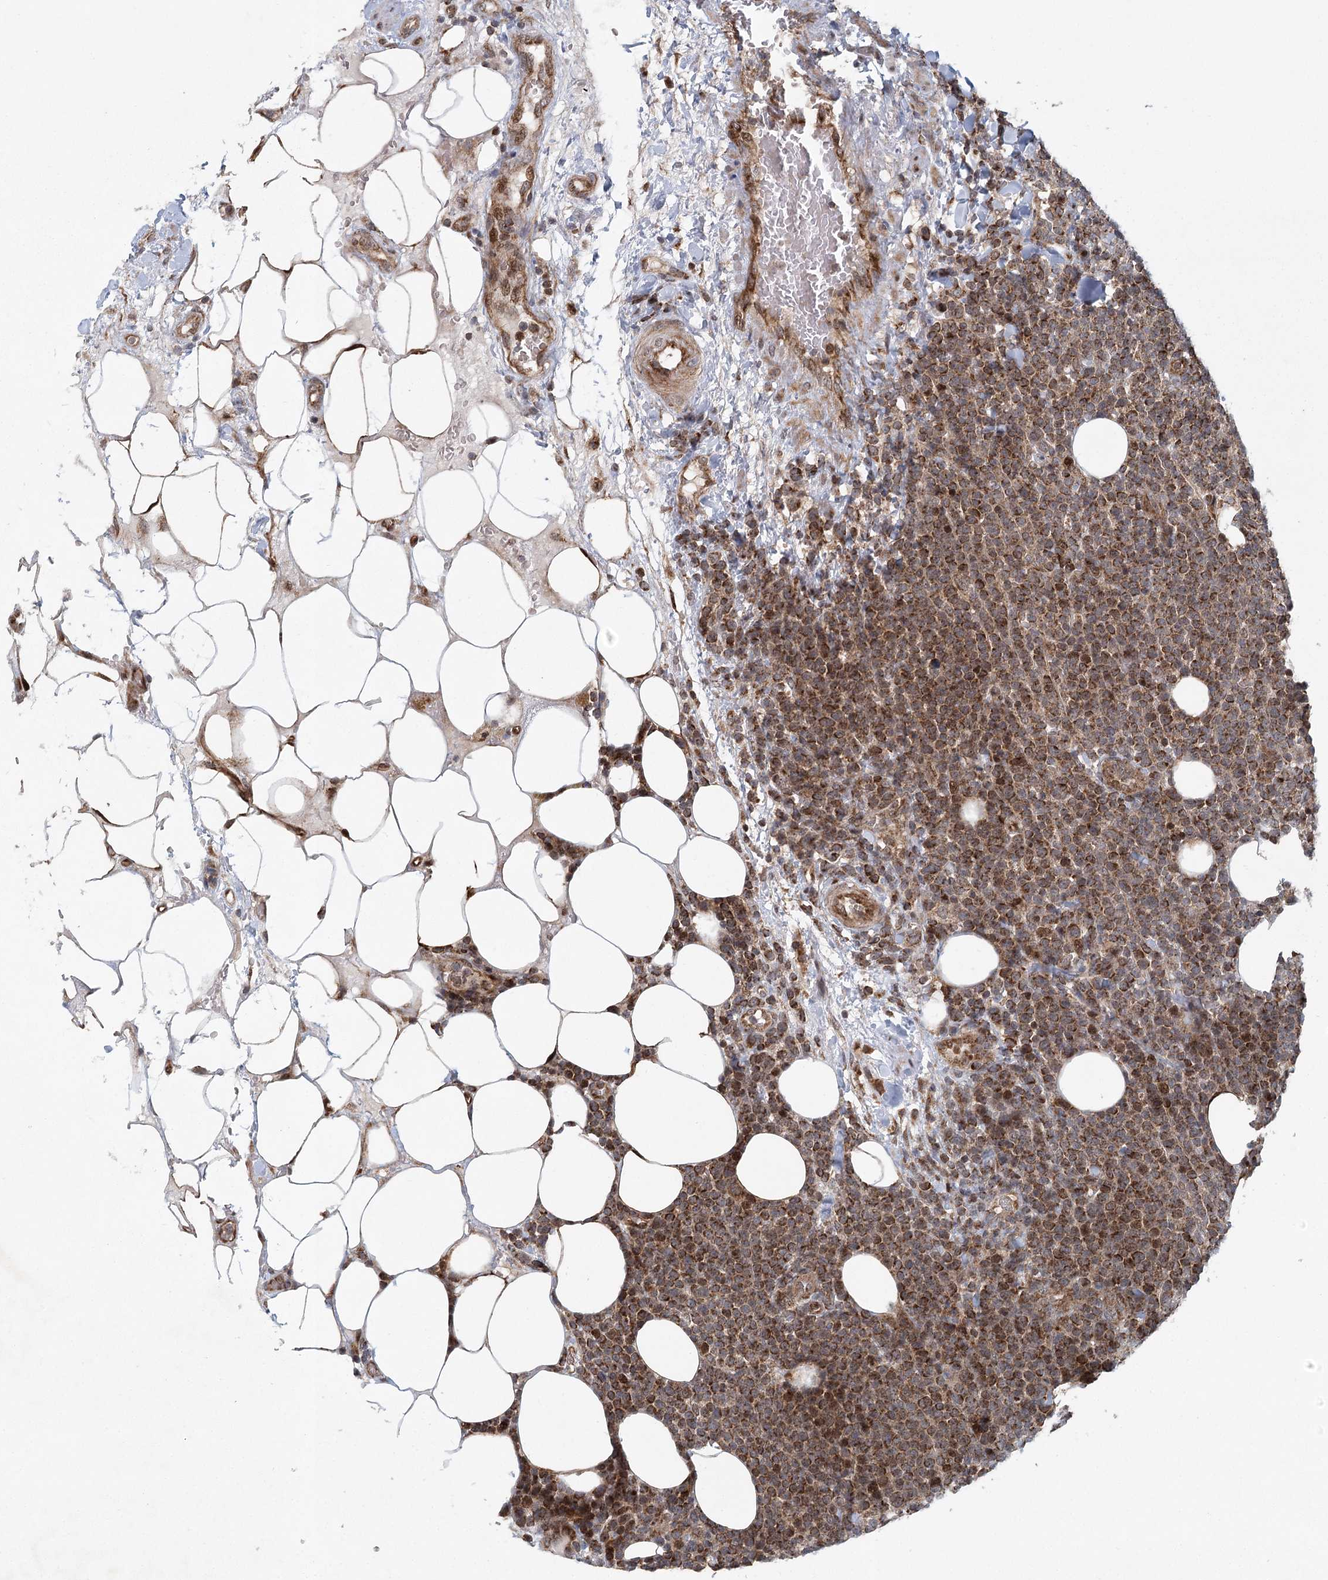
{"staining": {"intensity": "moderate", "quantity": ">75%", "location": "cytoplasmic/membranous"}, "tissue": "lymphoma", "cell_type": "Tumor cells", "image_type": "cancer", "snomed": [{"axis": "morphology", "description": "Malignant lymphoma, non-Hodgkin's type, High grade"}, {"axis": "topography", "description": "Lymph node"}], "caption": "Moderate cytoplasmic/membranous protein positivity is appreciated in about >75% of tumor cells in lymphoma.", "gene": "IFT46", "patient": {"sex": "male", "age": 61}}